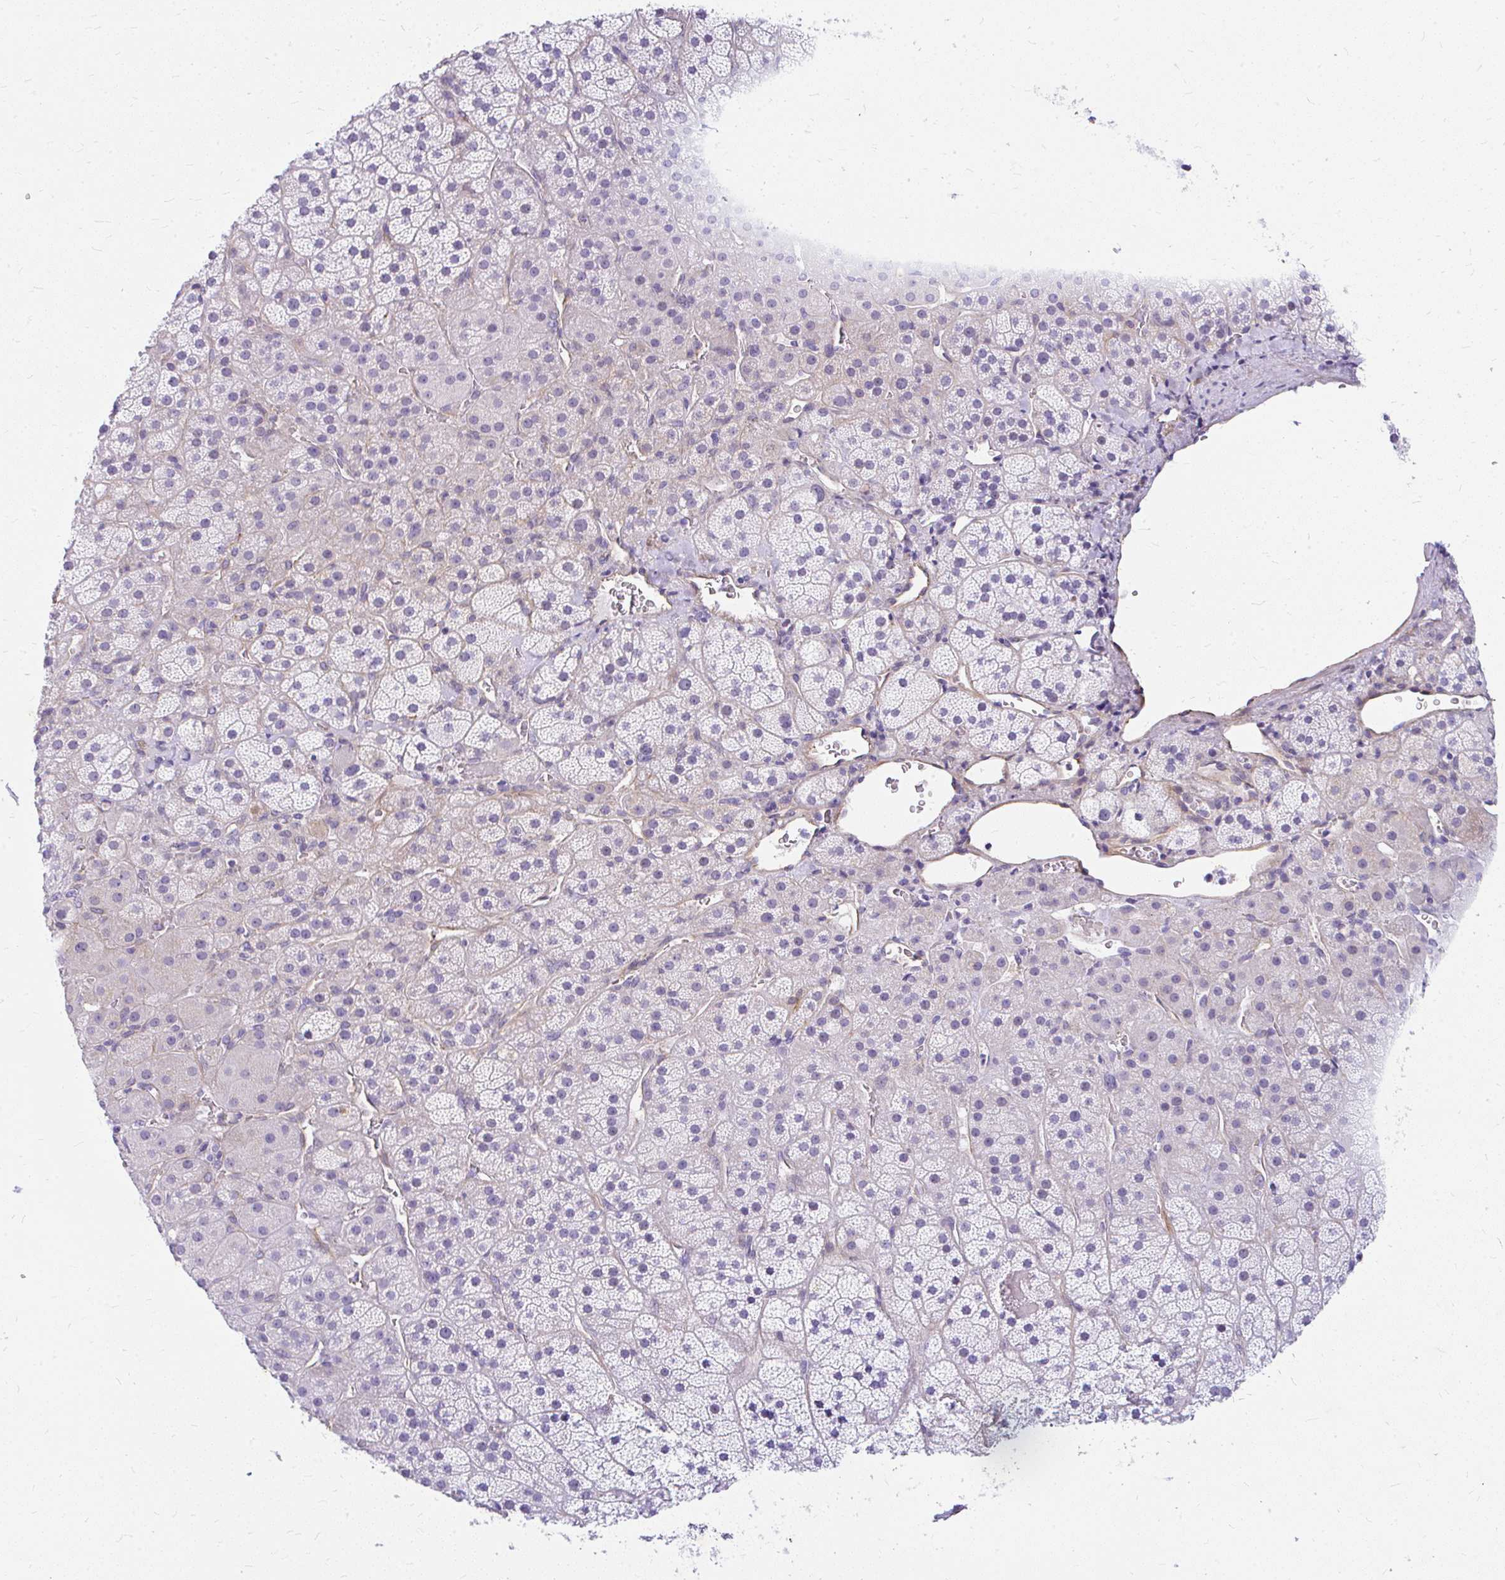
{"staining": {"intensity": "negative", "quantity": "none", "location": "none"}, "tissue": "adrenal gland", "cell_type": "Glandular cells", "image_type": "normal", "snomed": [{"axis": "morphology", "description": "Normal tissue, NOS"}, {"axis": "topography", "description": "Adrenal gland"}], "caption": "Immunohistochemistry (IHC) image of unremarkable adrenal gland stained for a protein (brown), which exhibits no staining in glandular cells.", "gene": "FAM83C", "patient": {"sex": "male", "age": 57}}